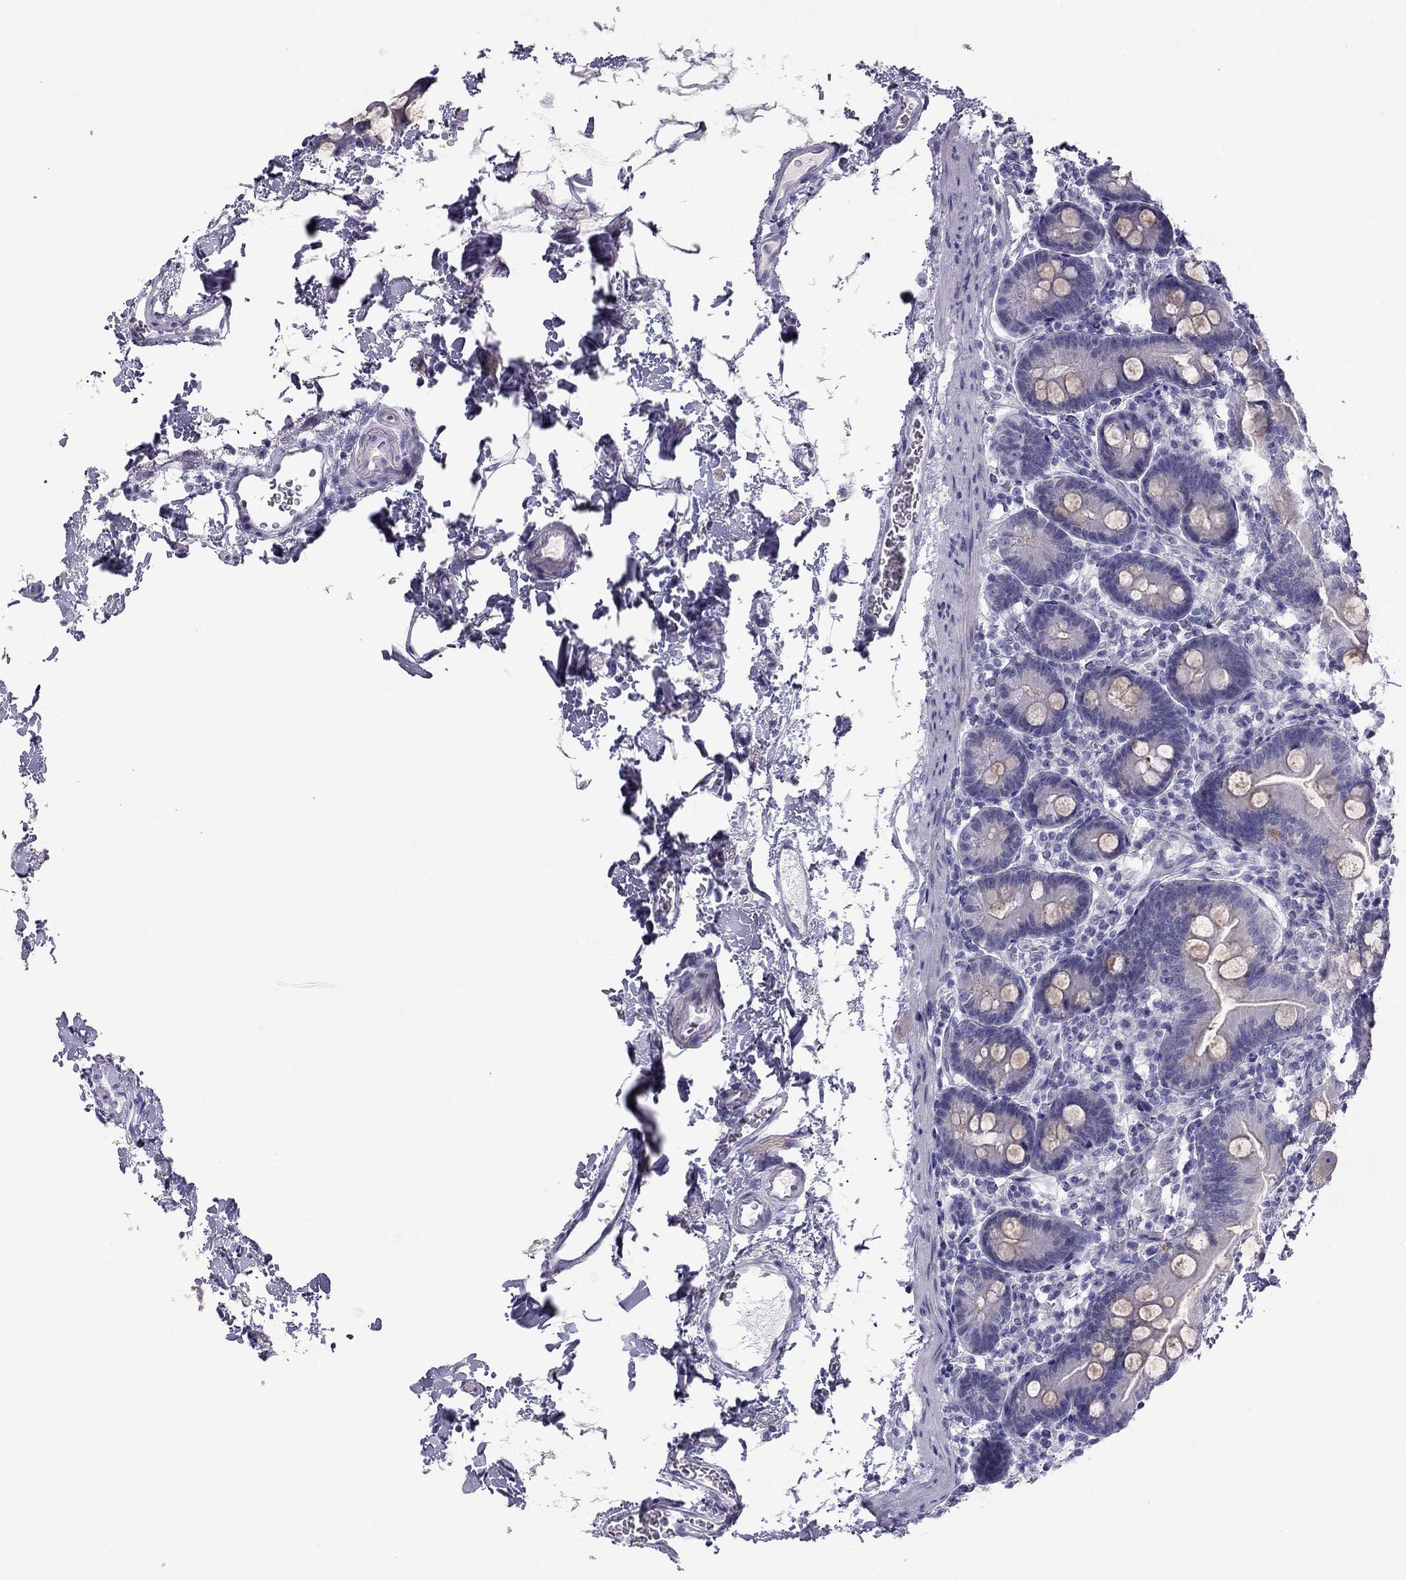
{"staining": {"intensity": "negative", "quantity": "none", "location": "none"}, "tissue": "small intestine", "cell_type": "Glandular cells", "image_type": "normal", "snomed": [{"axis": "morphology", "description": "Normal tissue, NOS"}, {"axis": "topography", "description": "Small intestine"}], "caption": "IHC of normal human small intestine demonstrates no positivity in glandular cells. Nuclei are stained in blue.", "gene": "ERC2", "patient": {"sex": "female", "age": 44}}